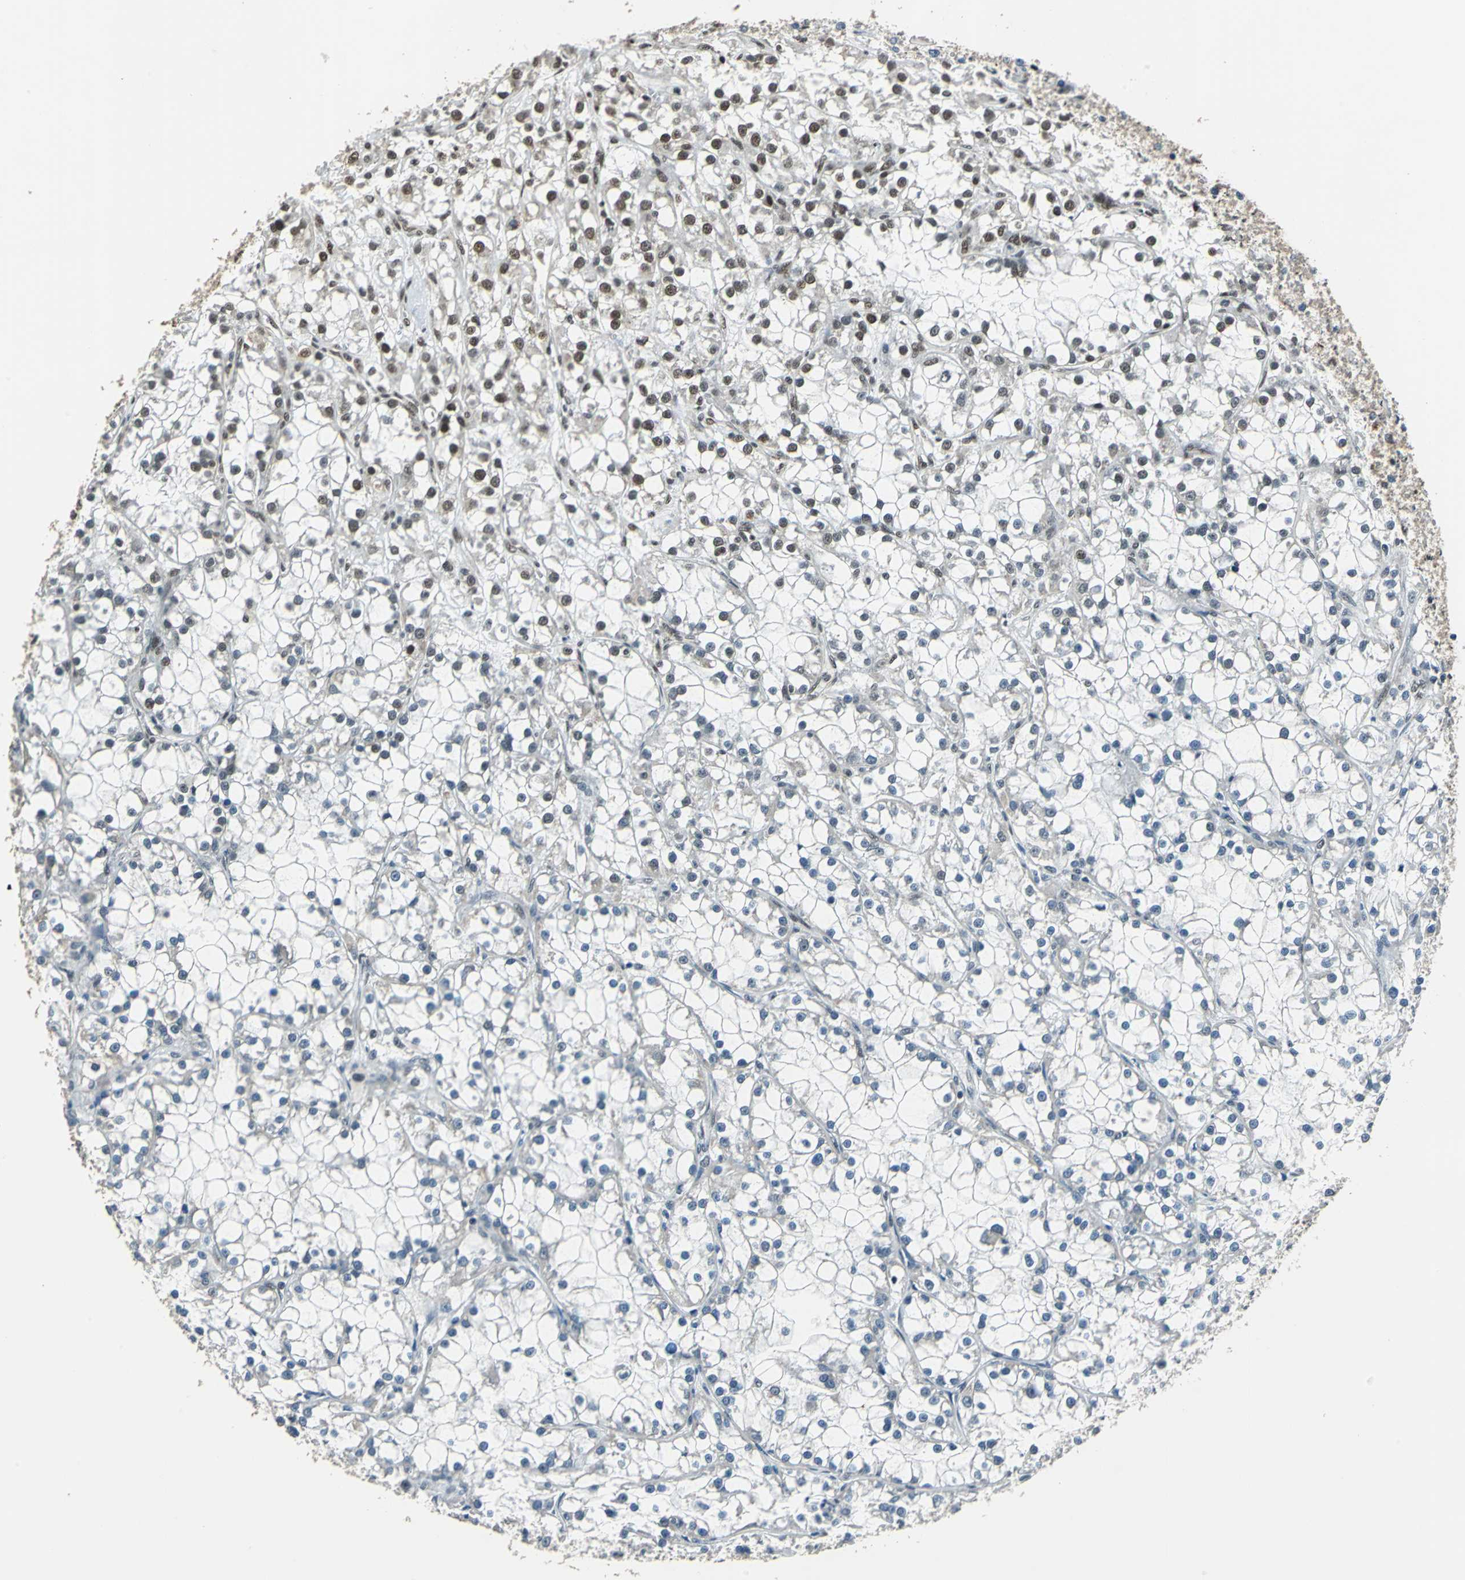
{"staining": {"intensity": "weak", "quantity": "<25%", "location": "nuclear"}, "tissue": "renal cancer", "cell_type": "Tumor cells", "image_type": "cancer", "snomed": [{"axis": "morphology", "description": "Adenocarcinoma, NOS"}, {"axis": "topography", "description": "Kidney"}], "caption": "A histopathology image of renal cancer (adenocarcinoma) stained for a protein shows no brown staining in tumor cells.", "gene": "BCLAF1", "patient": {"sex": "female", "age": 52}}